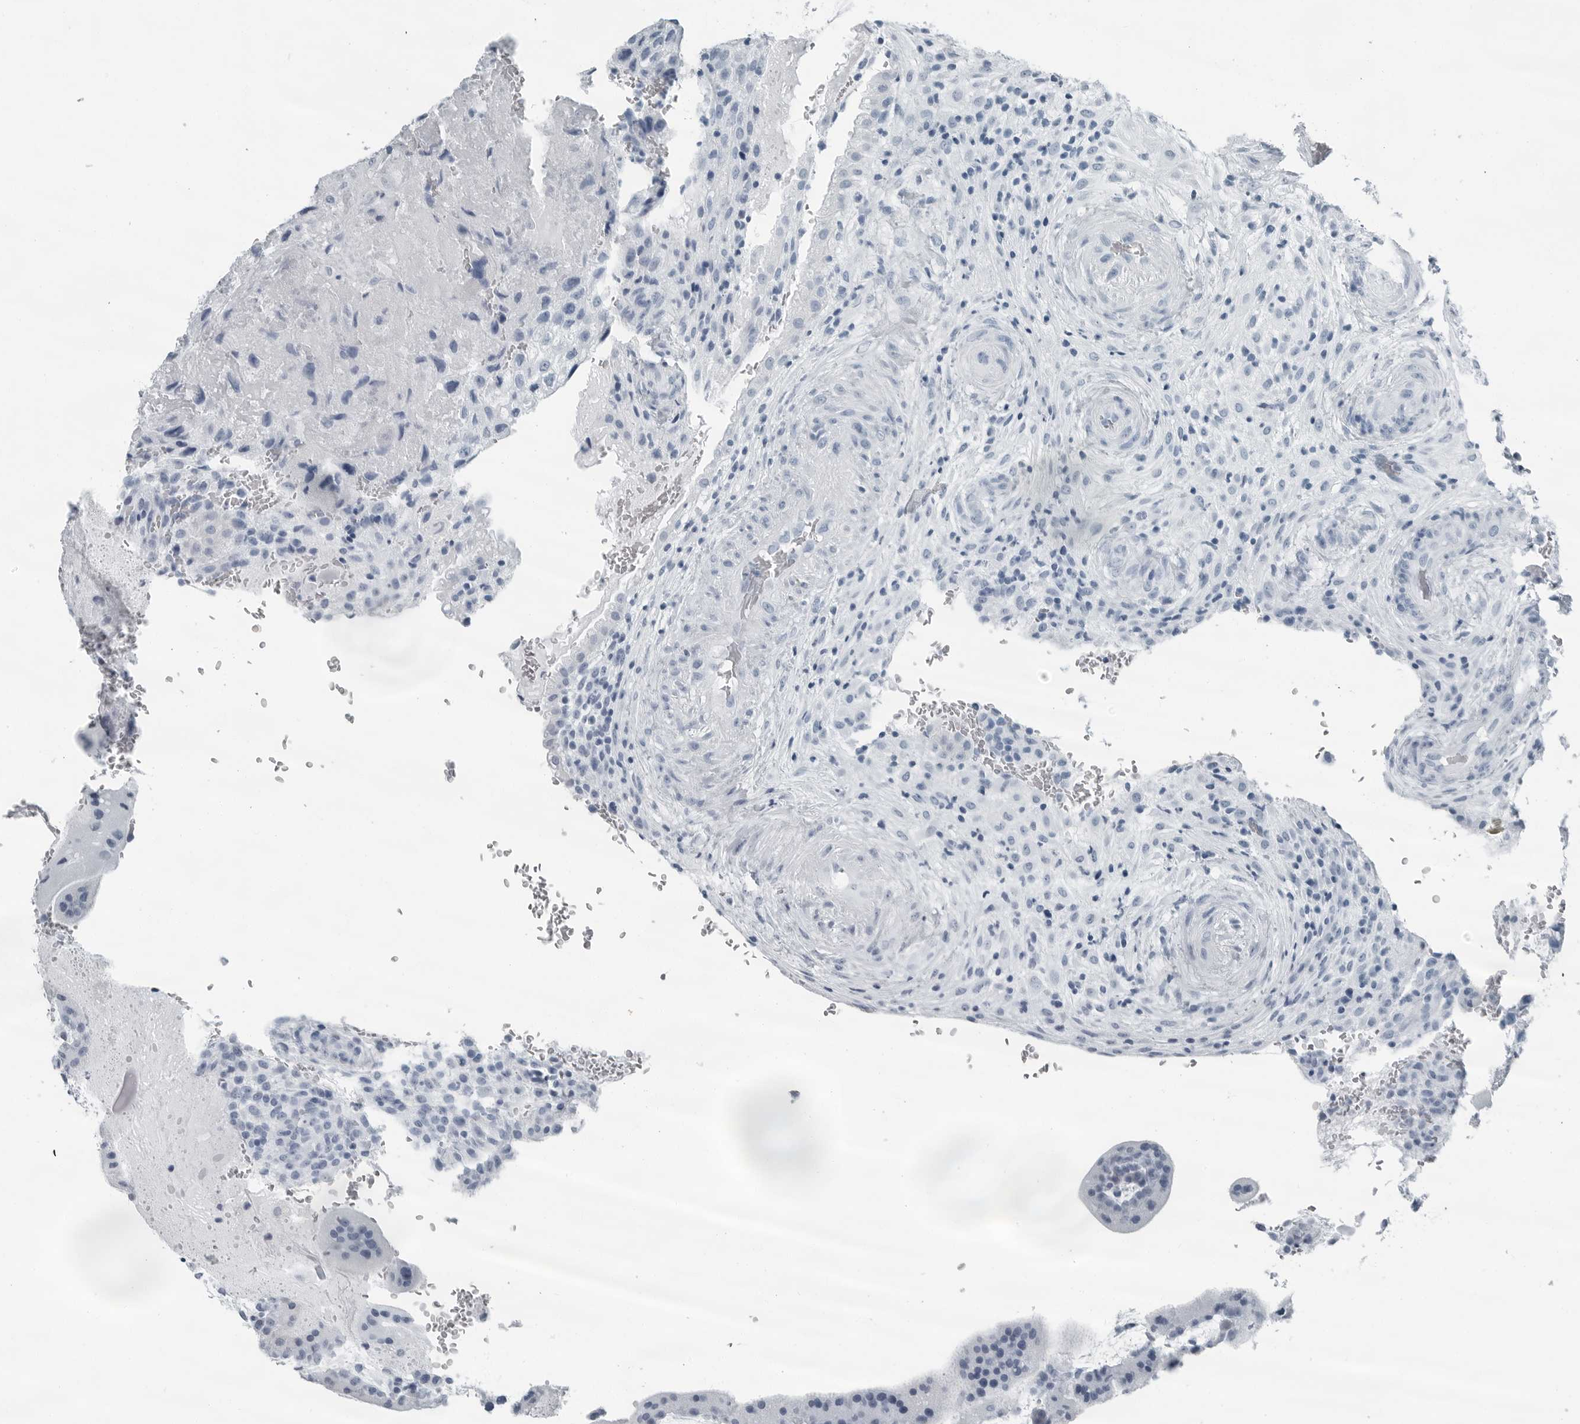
{"staining": {"intensity": "negative", "quantity": "none", "location": "none"}, "tissue": "placenta", "cell_type": "Decidual cells", "image_type": "normal", "snomed": [{"axis": "morphology", "description": "Normal tissue, NOS"}, {"axis": "topography", "description": "Placenta"}], "caption": "The image demonstrates no staining of decidual cells in benign placenta.", "gene": "FABP6", "patient": {"sex": "female", "age": 35}}